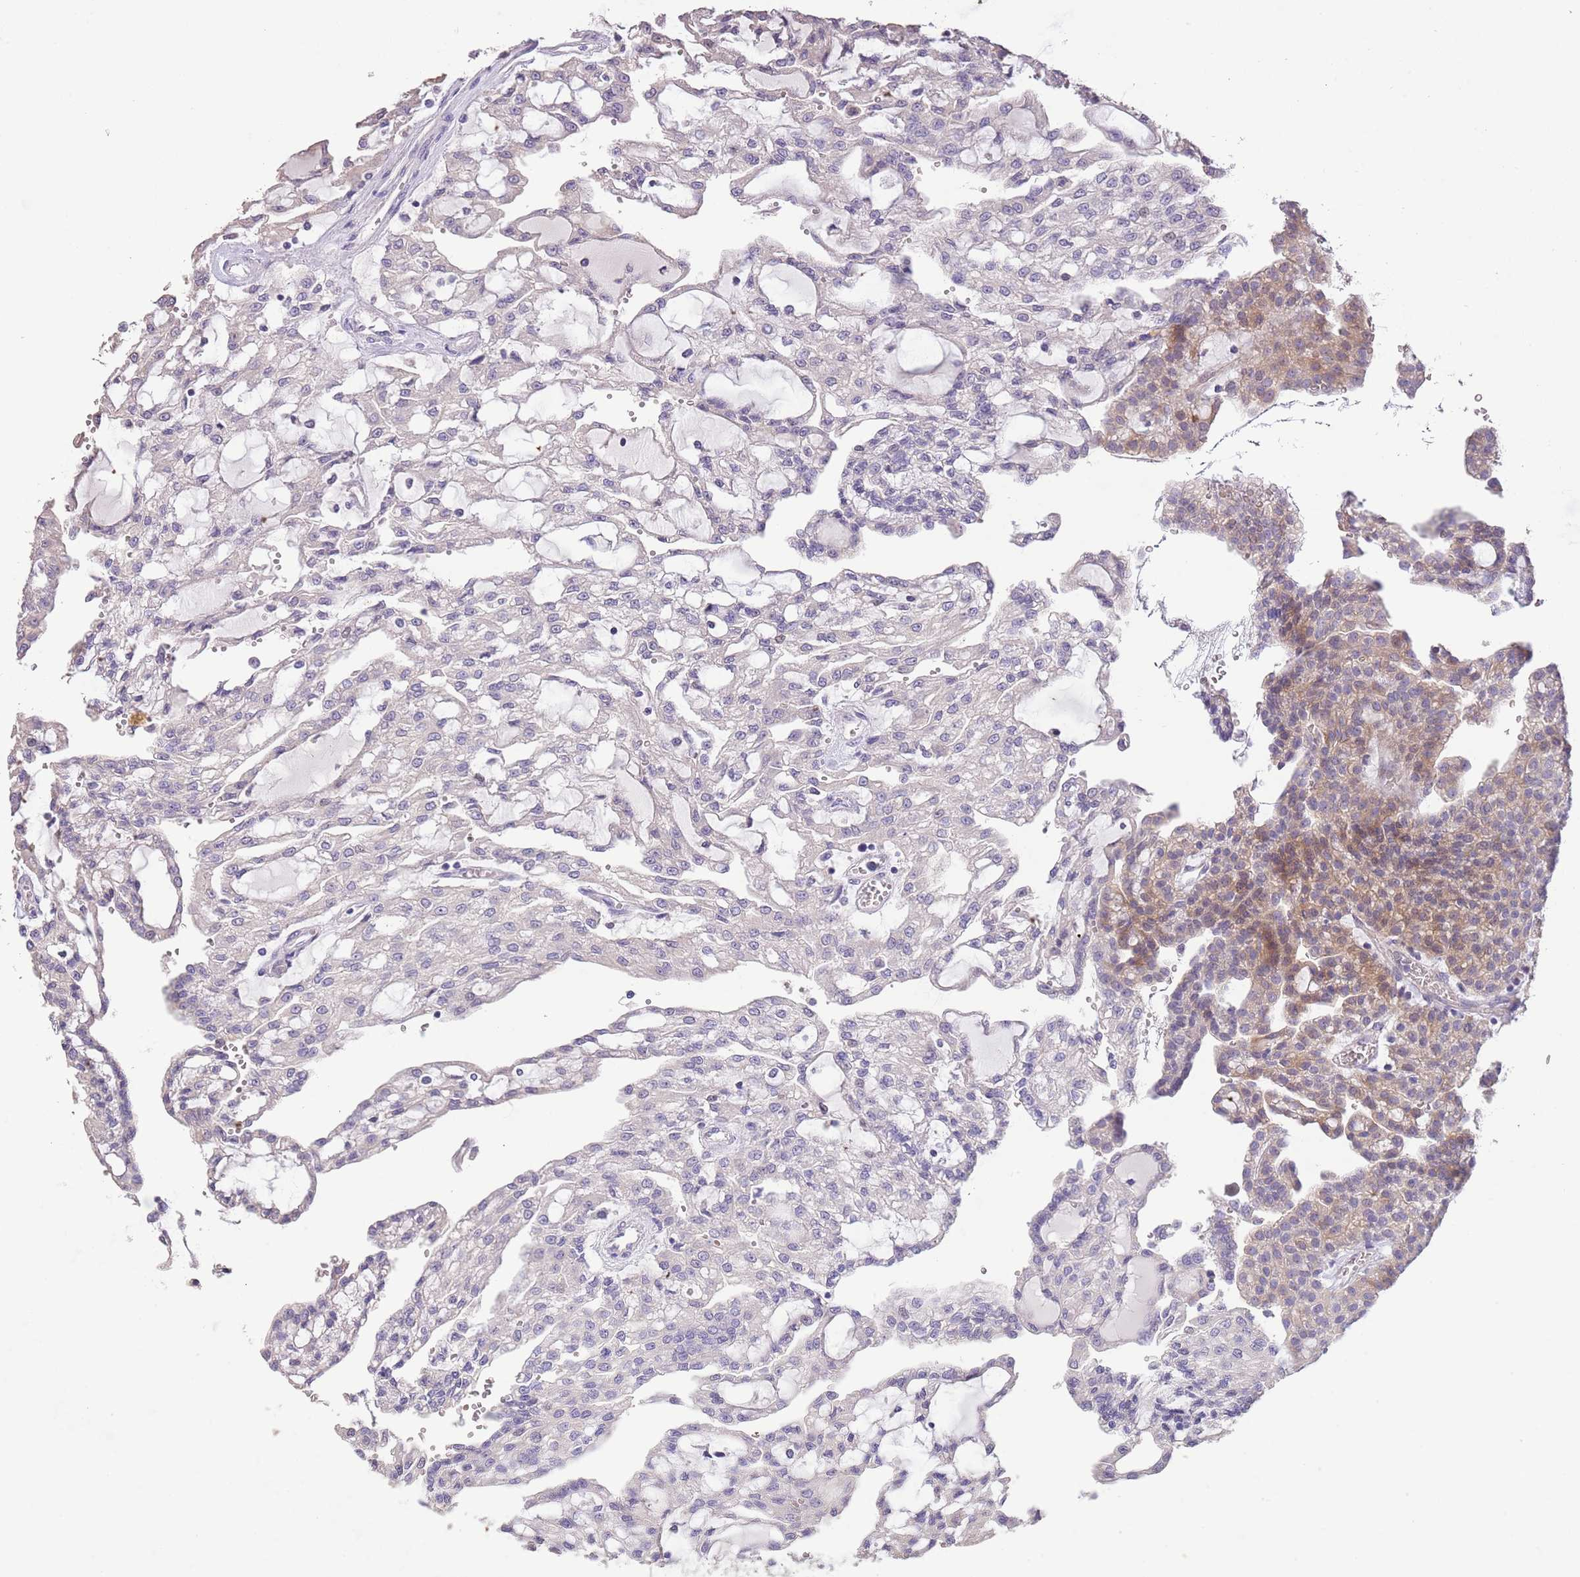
{"staining": {"intensity": "moderate", "quantity": "<25%", "location": "cytoplasmic/membranous"}, "tissue": "renal cancer", "cell_type": "Tumor cells", "image_type": "cancer", "snomed": [{"axis": "morphology", "description": "Adenocarcinoma, NOS"}, {"axis": "topography", "description": "Kidney"}], "caption": "This histopathology image shows renal adenocarcinoma stained with immunohistochemistry to label a protein in brown. The cytoplasmic/membranous of tumor cells show moderate positivity for the protein. Nuclei are counter-stained blue.", "gene": "ZNF658", "patient": {"sex": "male", "age": 63}}